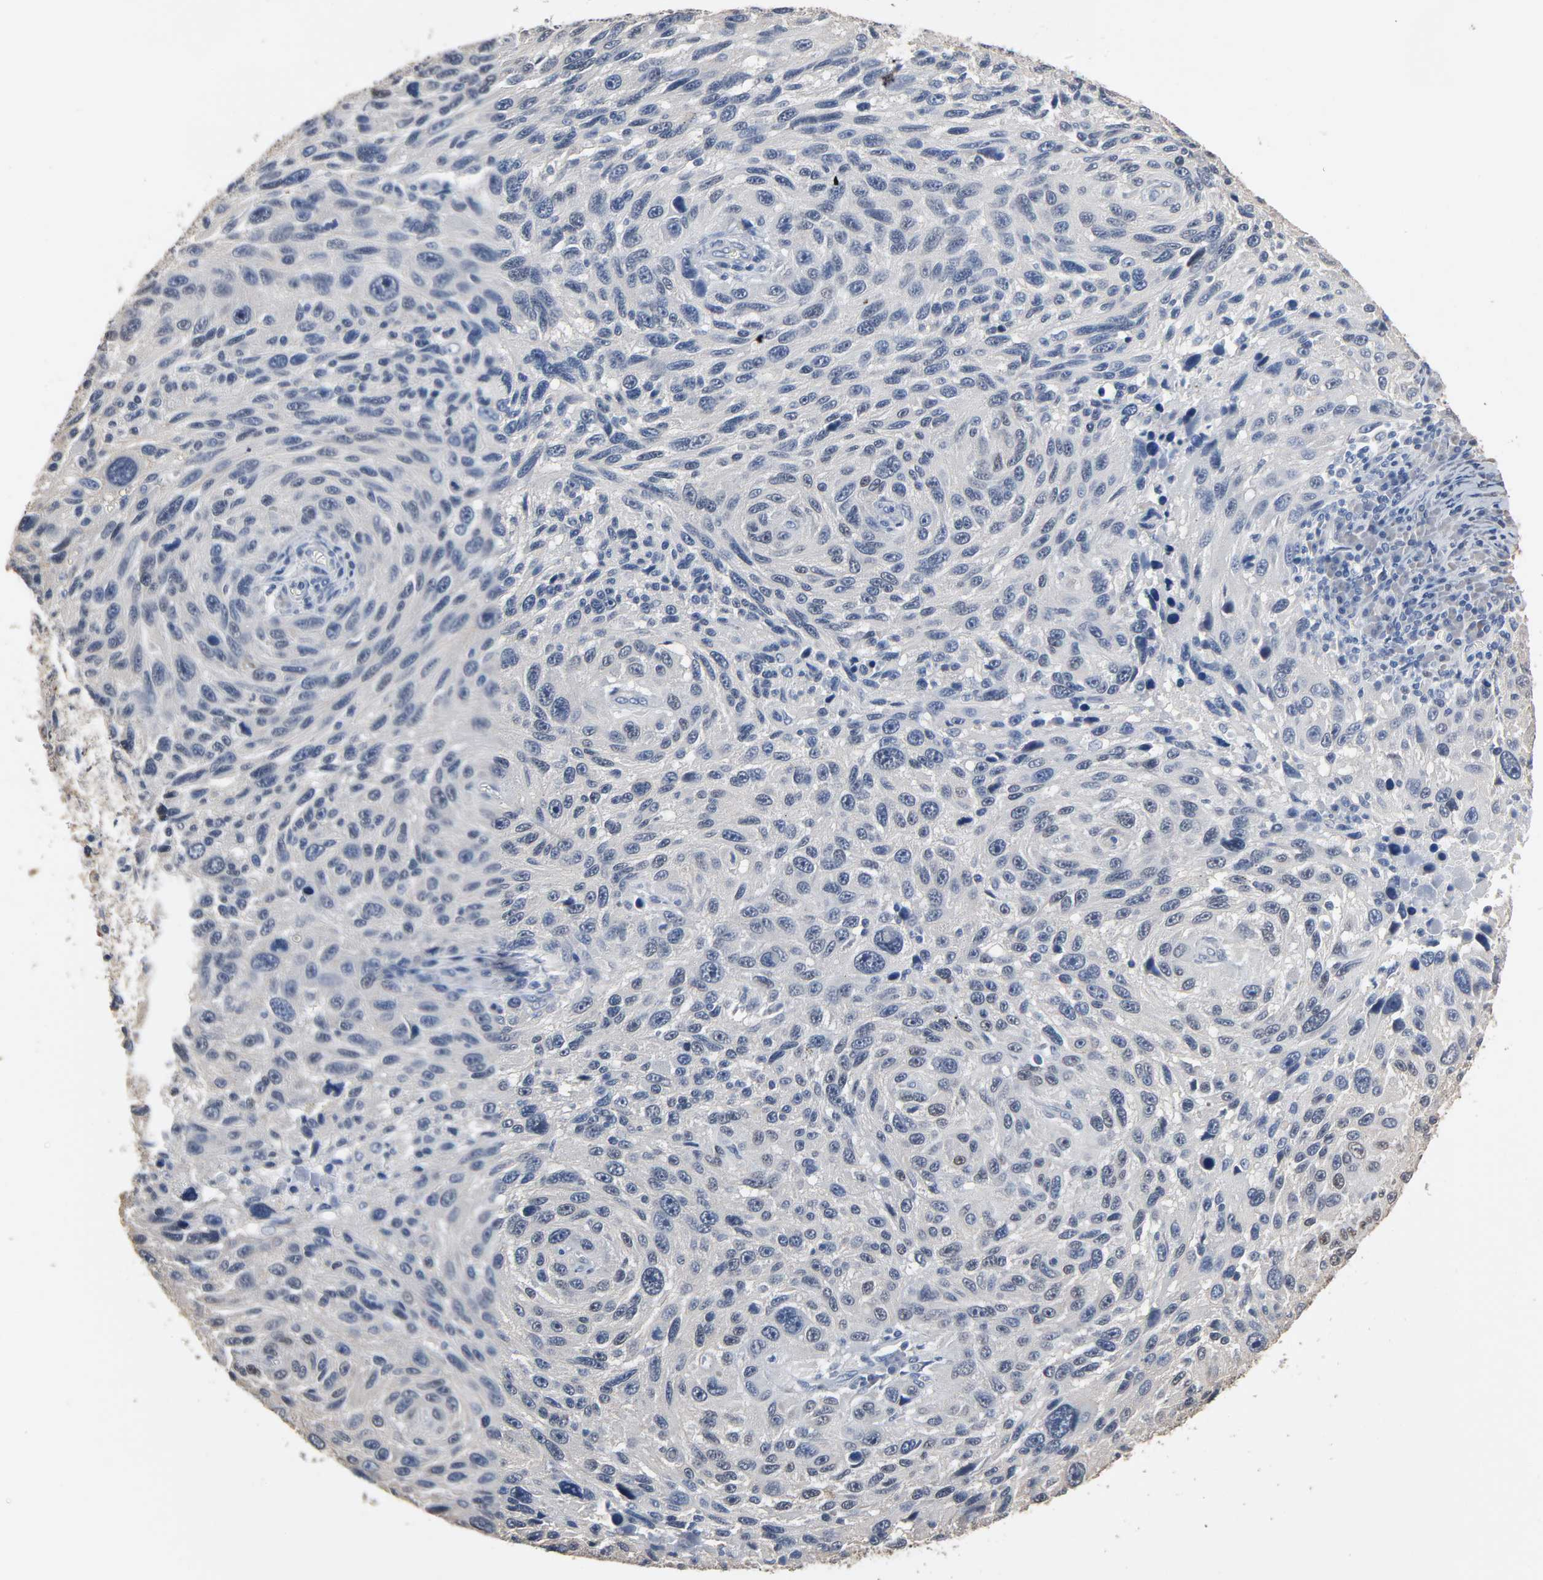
{"staining": {"intensity": "weak", "quantity": "<25%", "location": "nuclear"}, "tissue": "melanoma", "cell_type": "Tumor cells", "image_type": "cancer", "snomed": [{"axis": "morphology", "description": "Malignant melanoma, NOS"}, {"axis": "topography", "description": "Skin"}], "caption": "Tumor cells show no significant expression in melanoma.", "gene": "SOX6", "patient": {"sex": "male", "age": 53}}